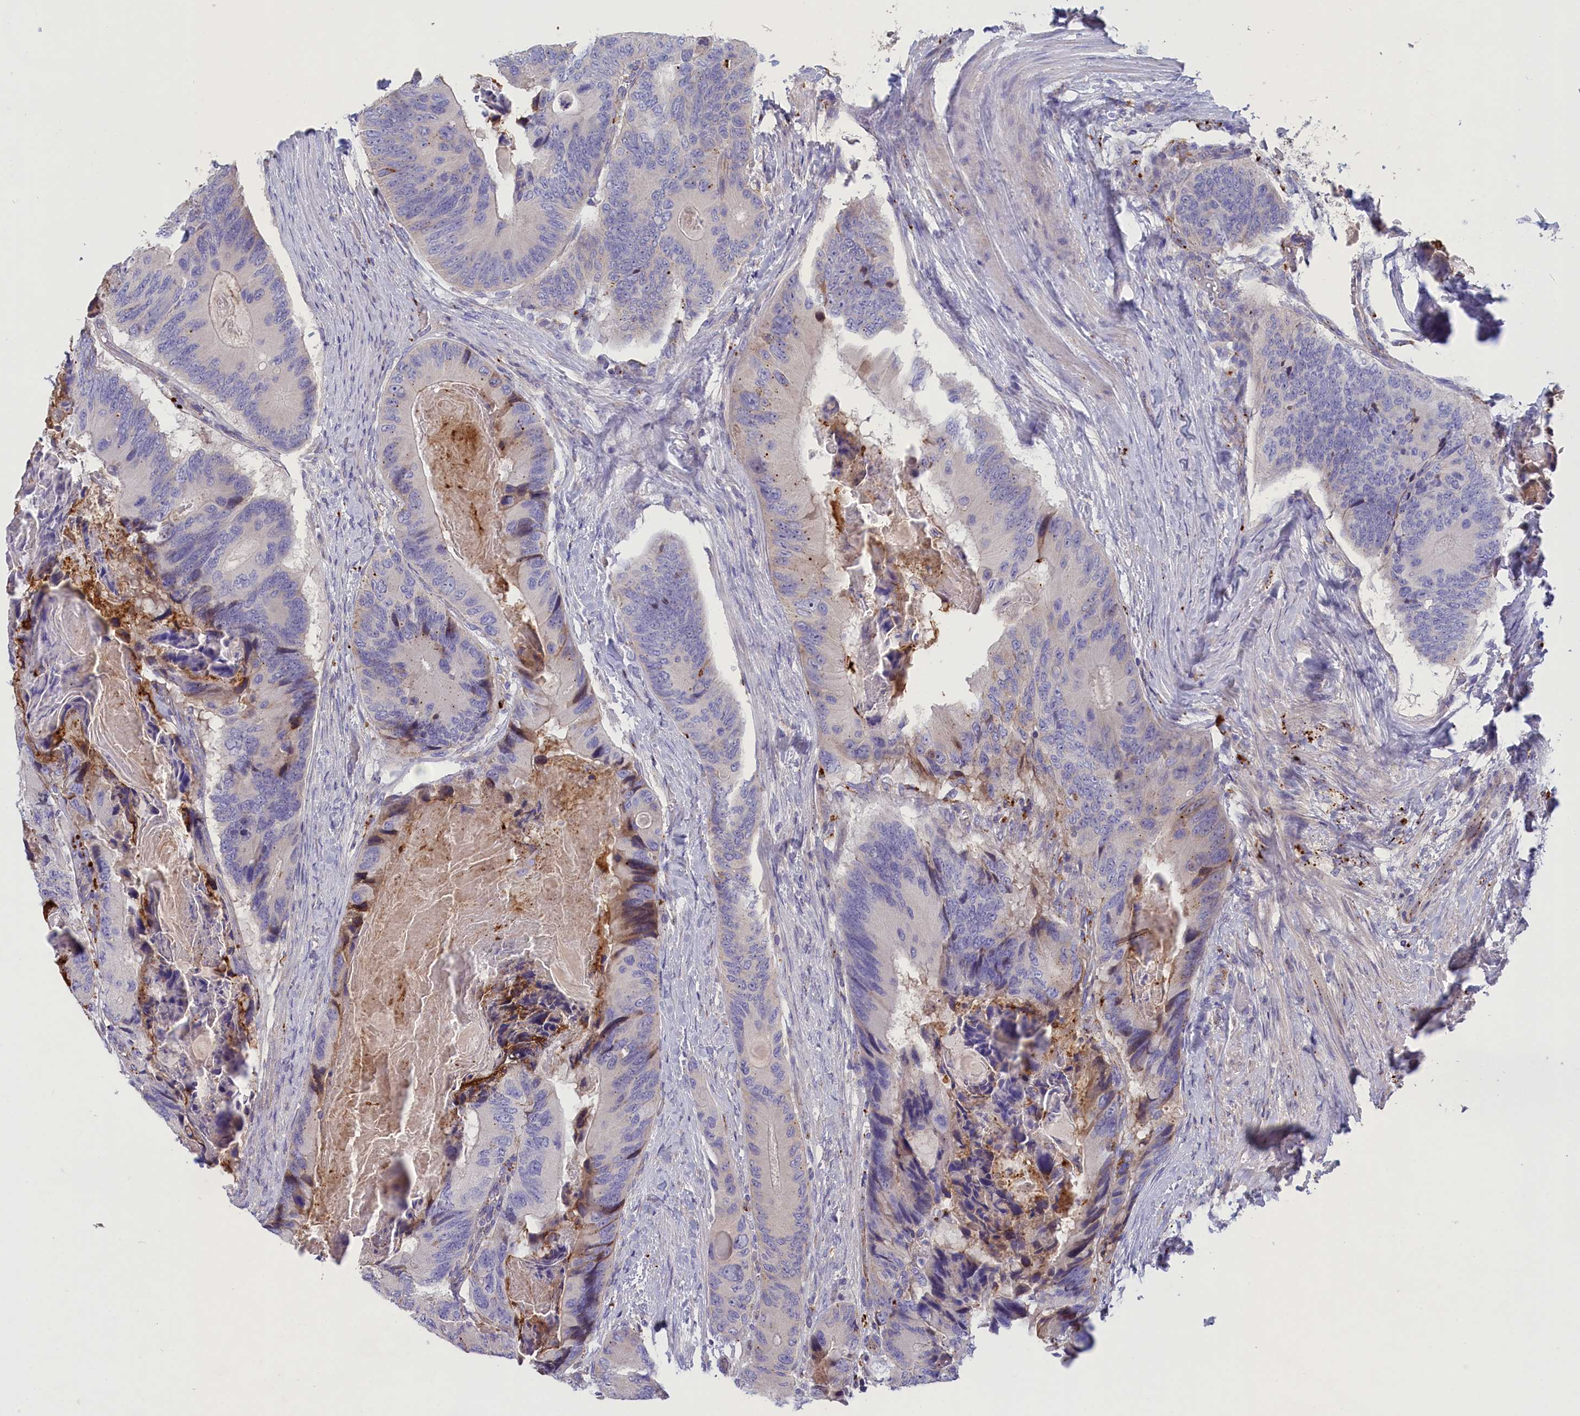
{"staining": {"intensity": "negative", "quantity": "none", "location": "none"}, "tissue": "colorectal cancer", "cell_type": "Tumor cells", "image_type": "cancer", "snomed": [{"axis": "morphology", "description": "Adenocarcinoma, NOS"}, {"axis": "topography", "description": "Colon"}], "caption": "Immunohistochemistry (IHC) photomicrograph of neoplastic tissue: human colorectal adenocarcinoma stained with DAB (3,3'-diaminobenzidine) displays no significant protein positivity in tumor cells.", "gene": "WDR6", "patient": {"sex": "male", "age": 84}}